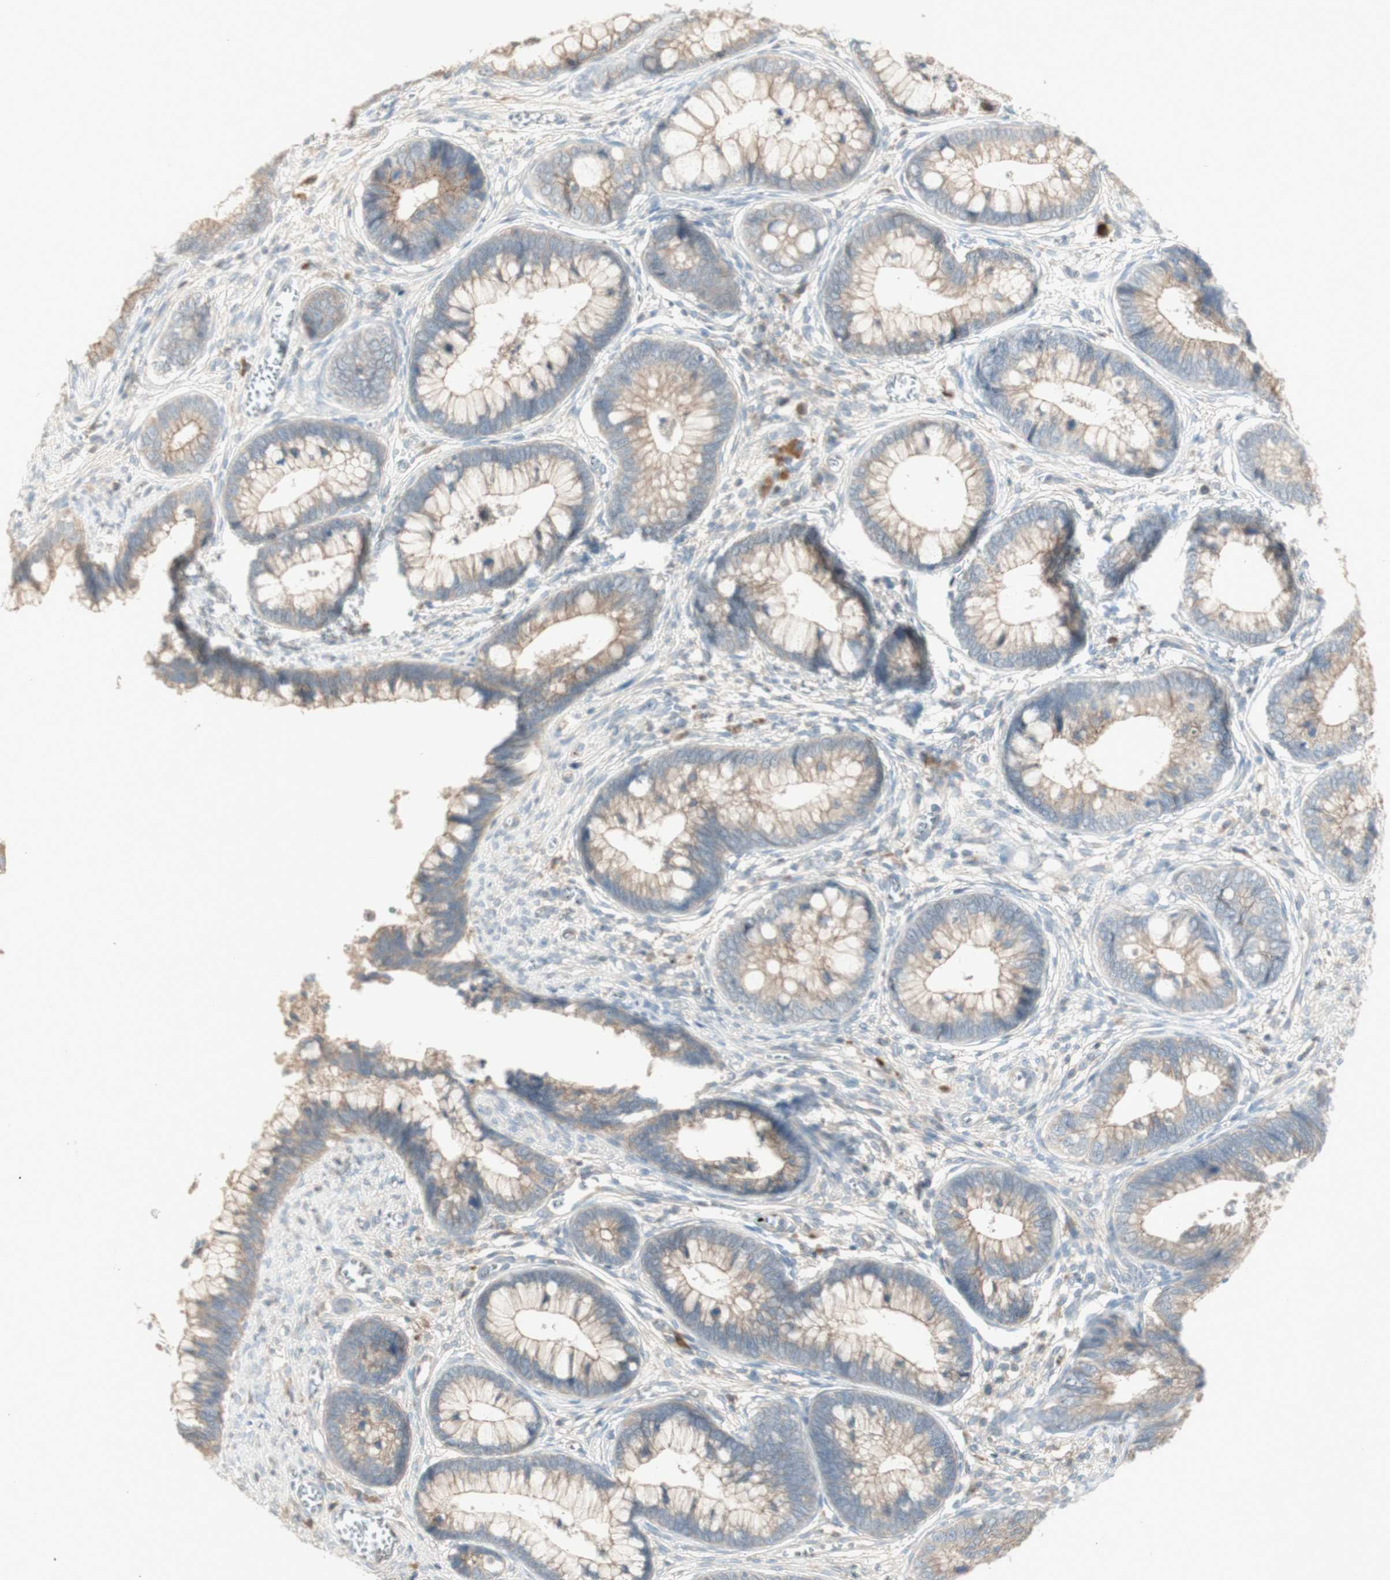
{"staining": {"intensity": "moderate", "quantity": ">75%", "location": "cytoplasmic/membranous"}, "tissue": "cervical cancer", "cell_type": "Tumor cells", "image_type": "cancer", "snomed": [{"axis": "morphology", "description": "Adenocarcinoma, NOS"}, {"axis": "topography", "description": "Cervix"}], "caption": "A brown stain highlights moderate cytoplasmic/membranous positivity of a protein in cervical cancer (adenocarcinoma) tumor cells. (Brightfield microscopy of DAB IHC at high magnification).", "gene": "PTGER4", "patient": {"sex": "female", "age": 44}}